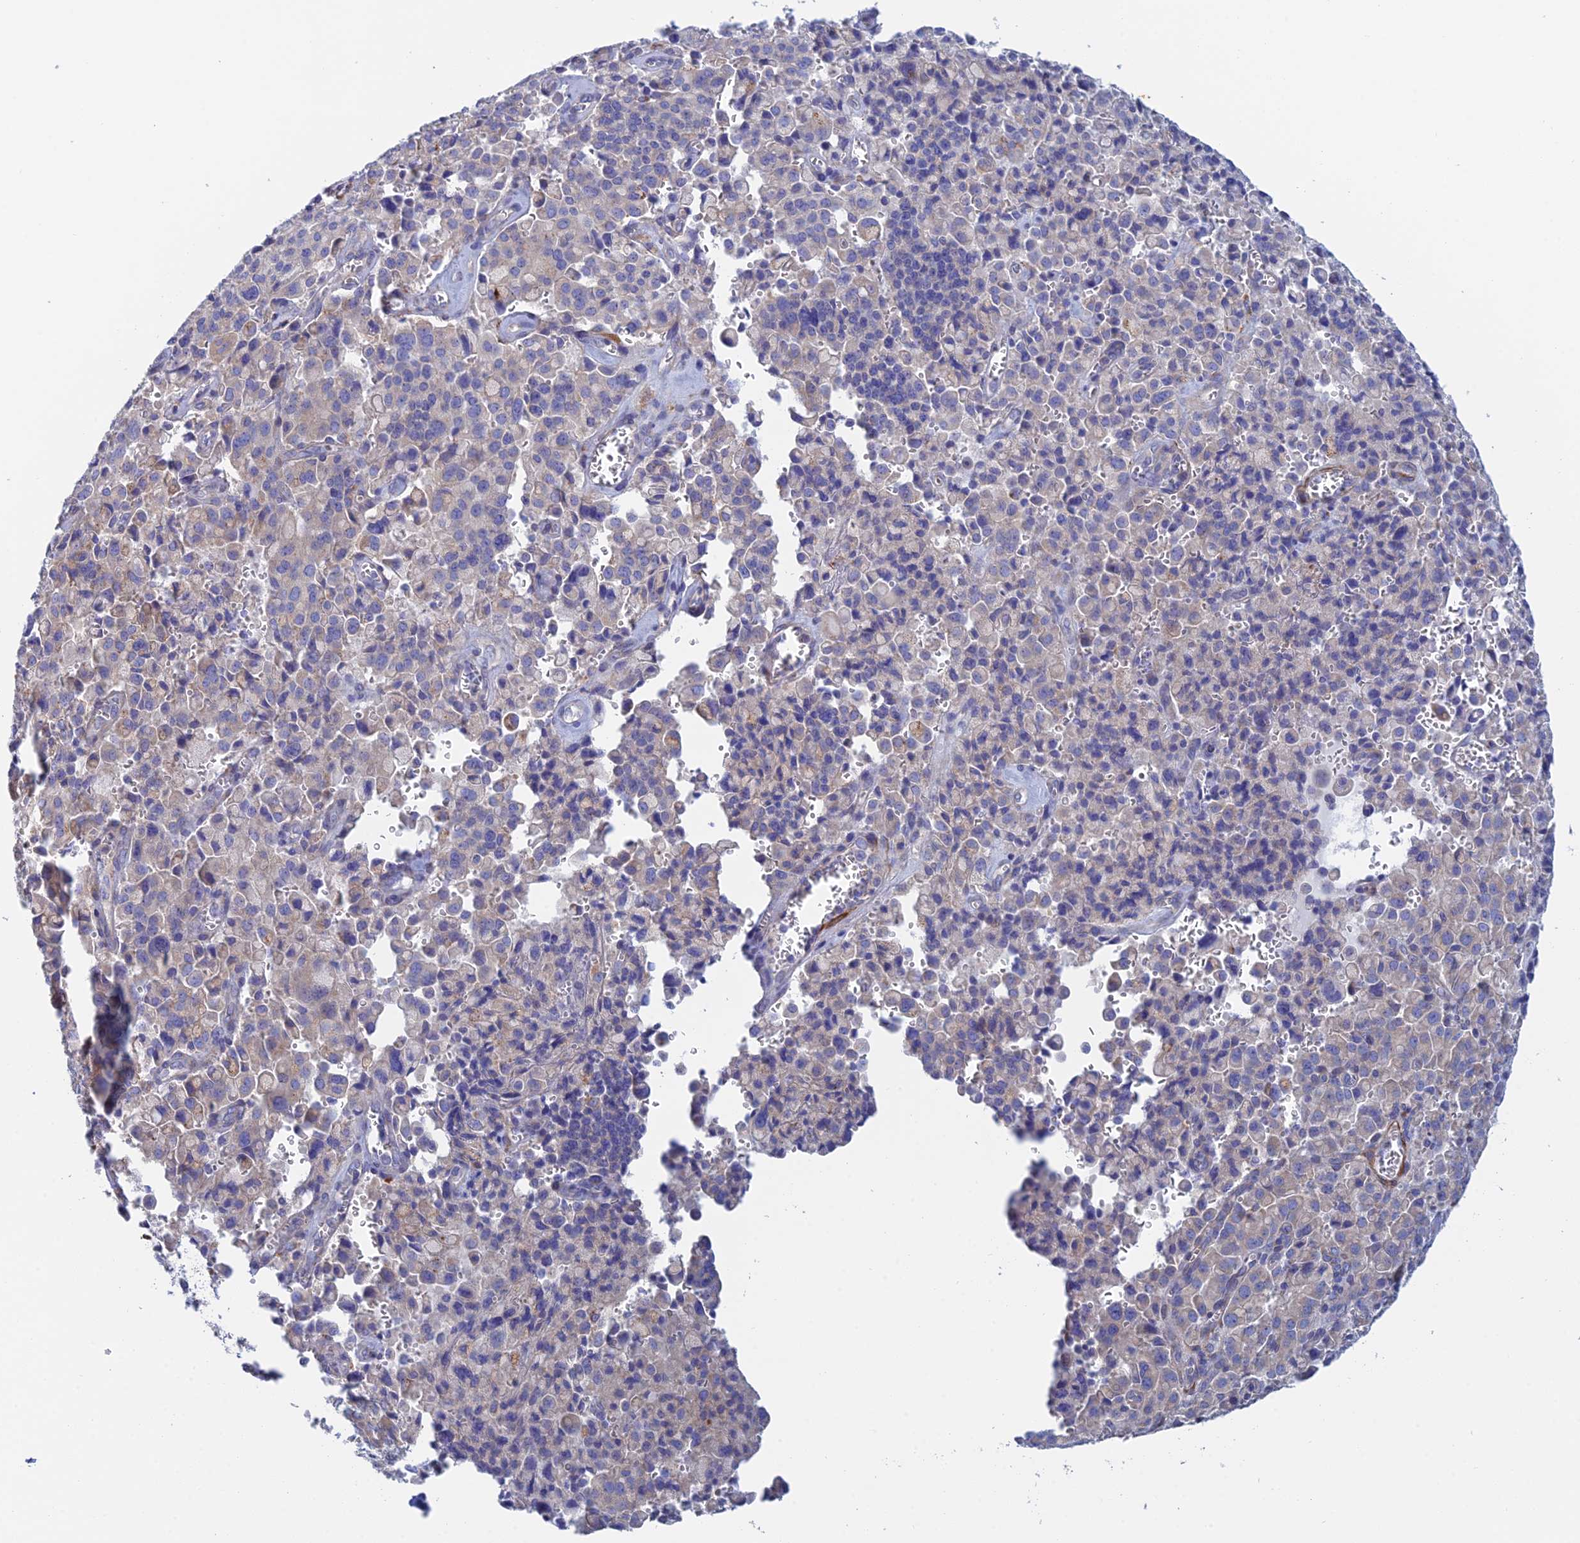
{"staining": {"intensity": "negative", "quantity": "none", "location": "none"}, "tissue": "pancreatic cancer", "cell_type": "Tumor cells", "image_type": "cancer", "snomed": [{"axis": "morphology", "description": "Adenocarcinoma, NOS"}, {"axis": "topography", "description": "Pancreas"}], "caption": "High power microscopy image of an immunohistochemistry (IHC) histopathology image of pancreatic cancer (adenocarcinoma), revealing no significant positivity in tumor cells. (IHC, brightfield microscopy, high magnification).", "gene": "PCDHA8", "patient": {"sex": "male", "age": 65}}